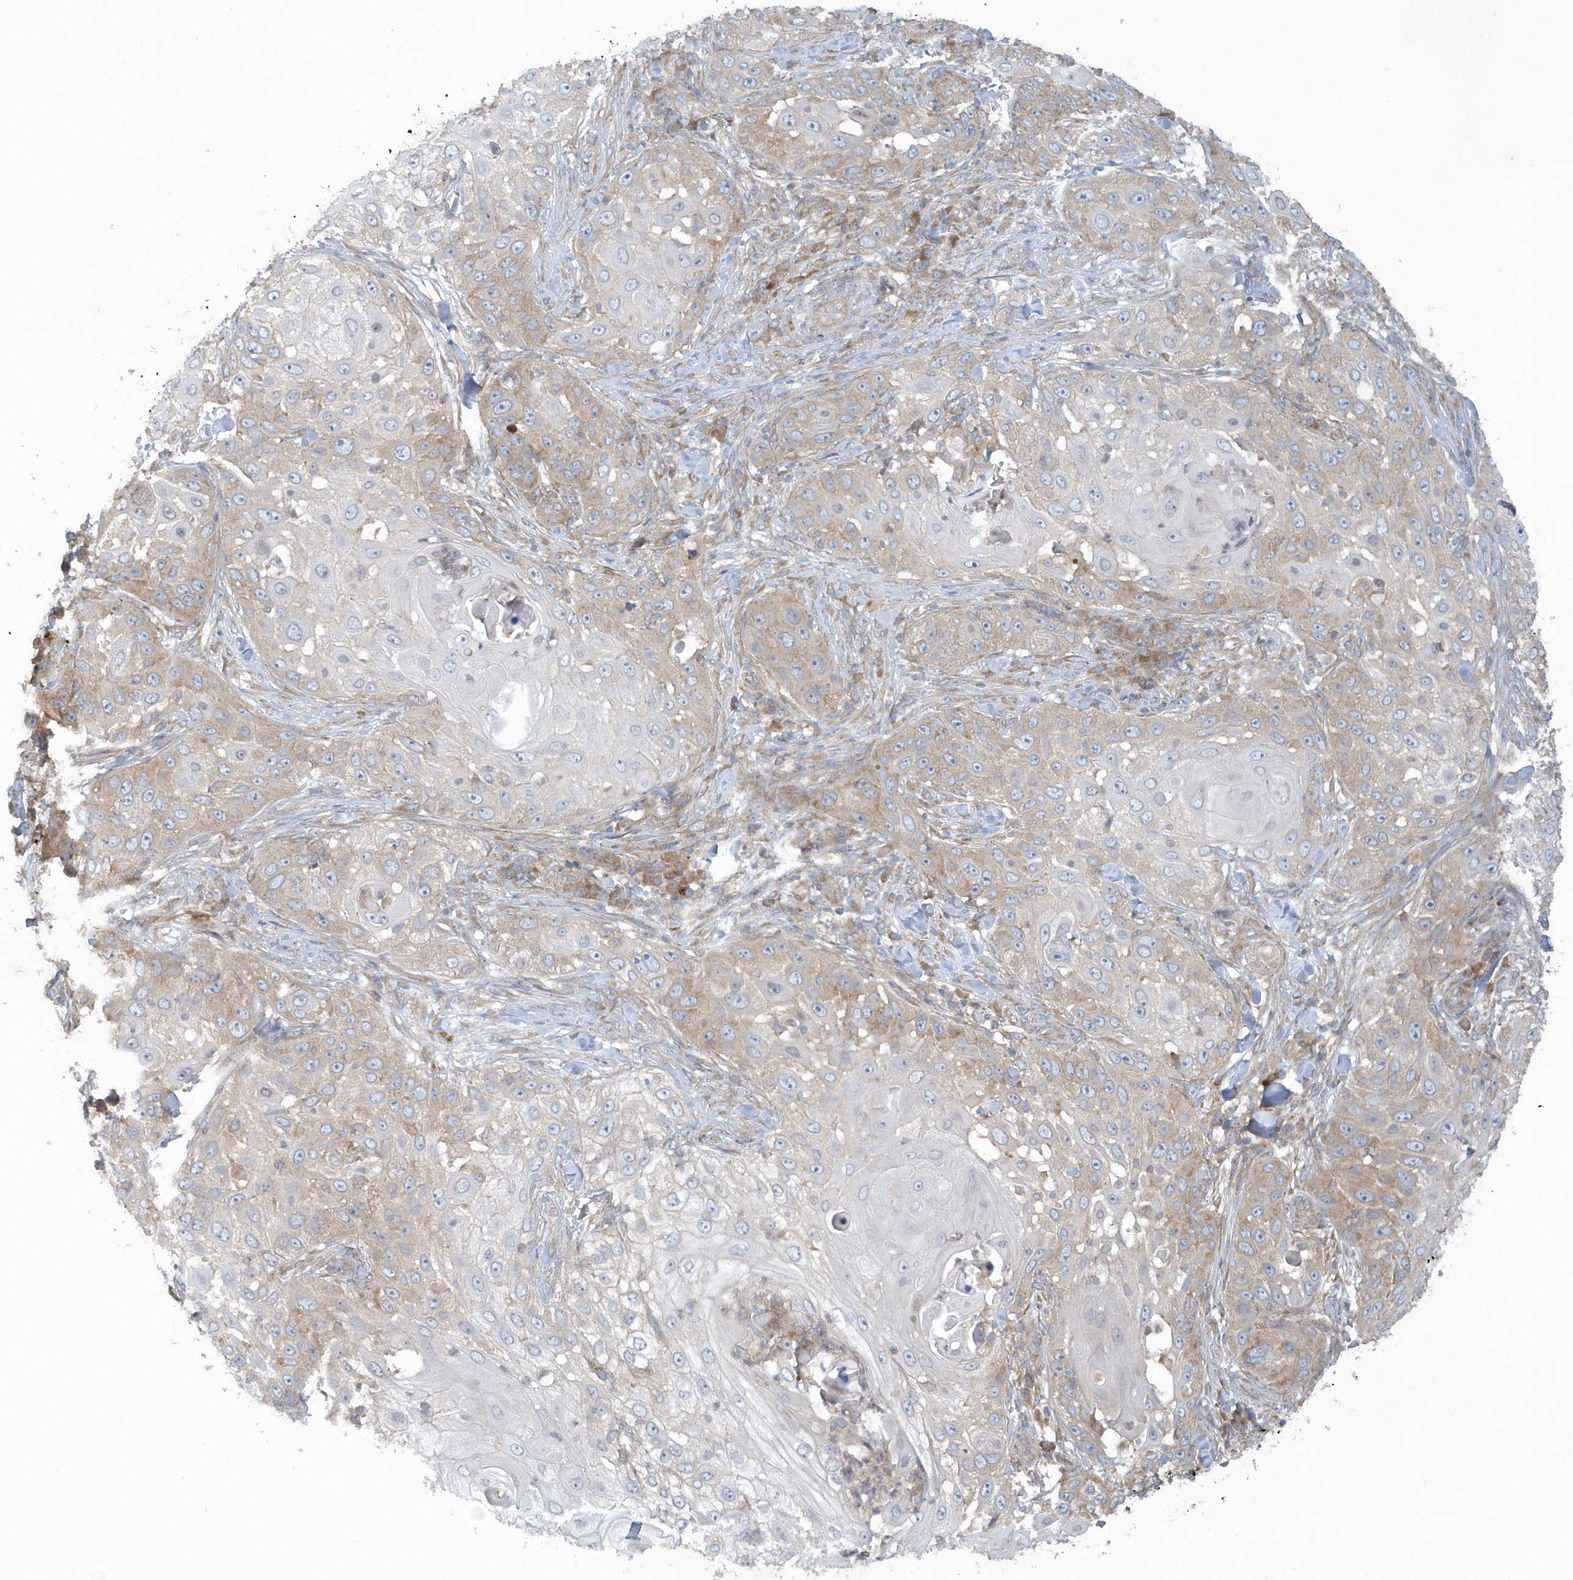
{"staining": {"intensity": "weak", "quantity": "25%-75%", "location": "cytoplasmic/membranous"}, "tissue": "skin cancer", "cell_type": "Tumor cells", "image_type": "cancer", "snomed": [{"axis": "morphology", "description": "Squamous cell carcinoma, NOS"}, {"axis": "topography", "description": "Skin"}], "caption": "Immunohistochemical staining of skin cancer demonstrates weak cytoplasmic/membranous protein positivity in about 25%-75% of tumor cells.", "gene": "CNOT10", "patient": {"sex": "female", "age": 44}}